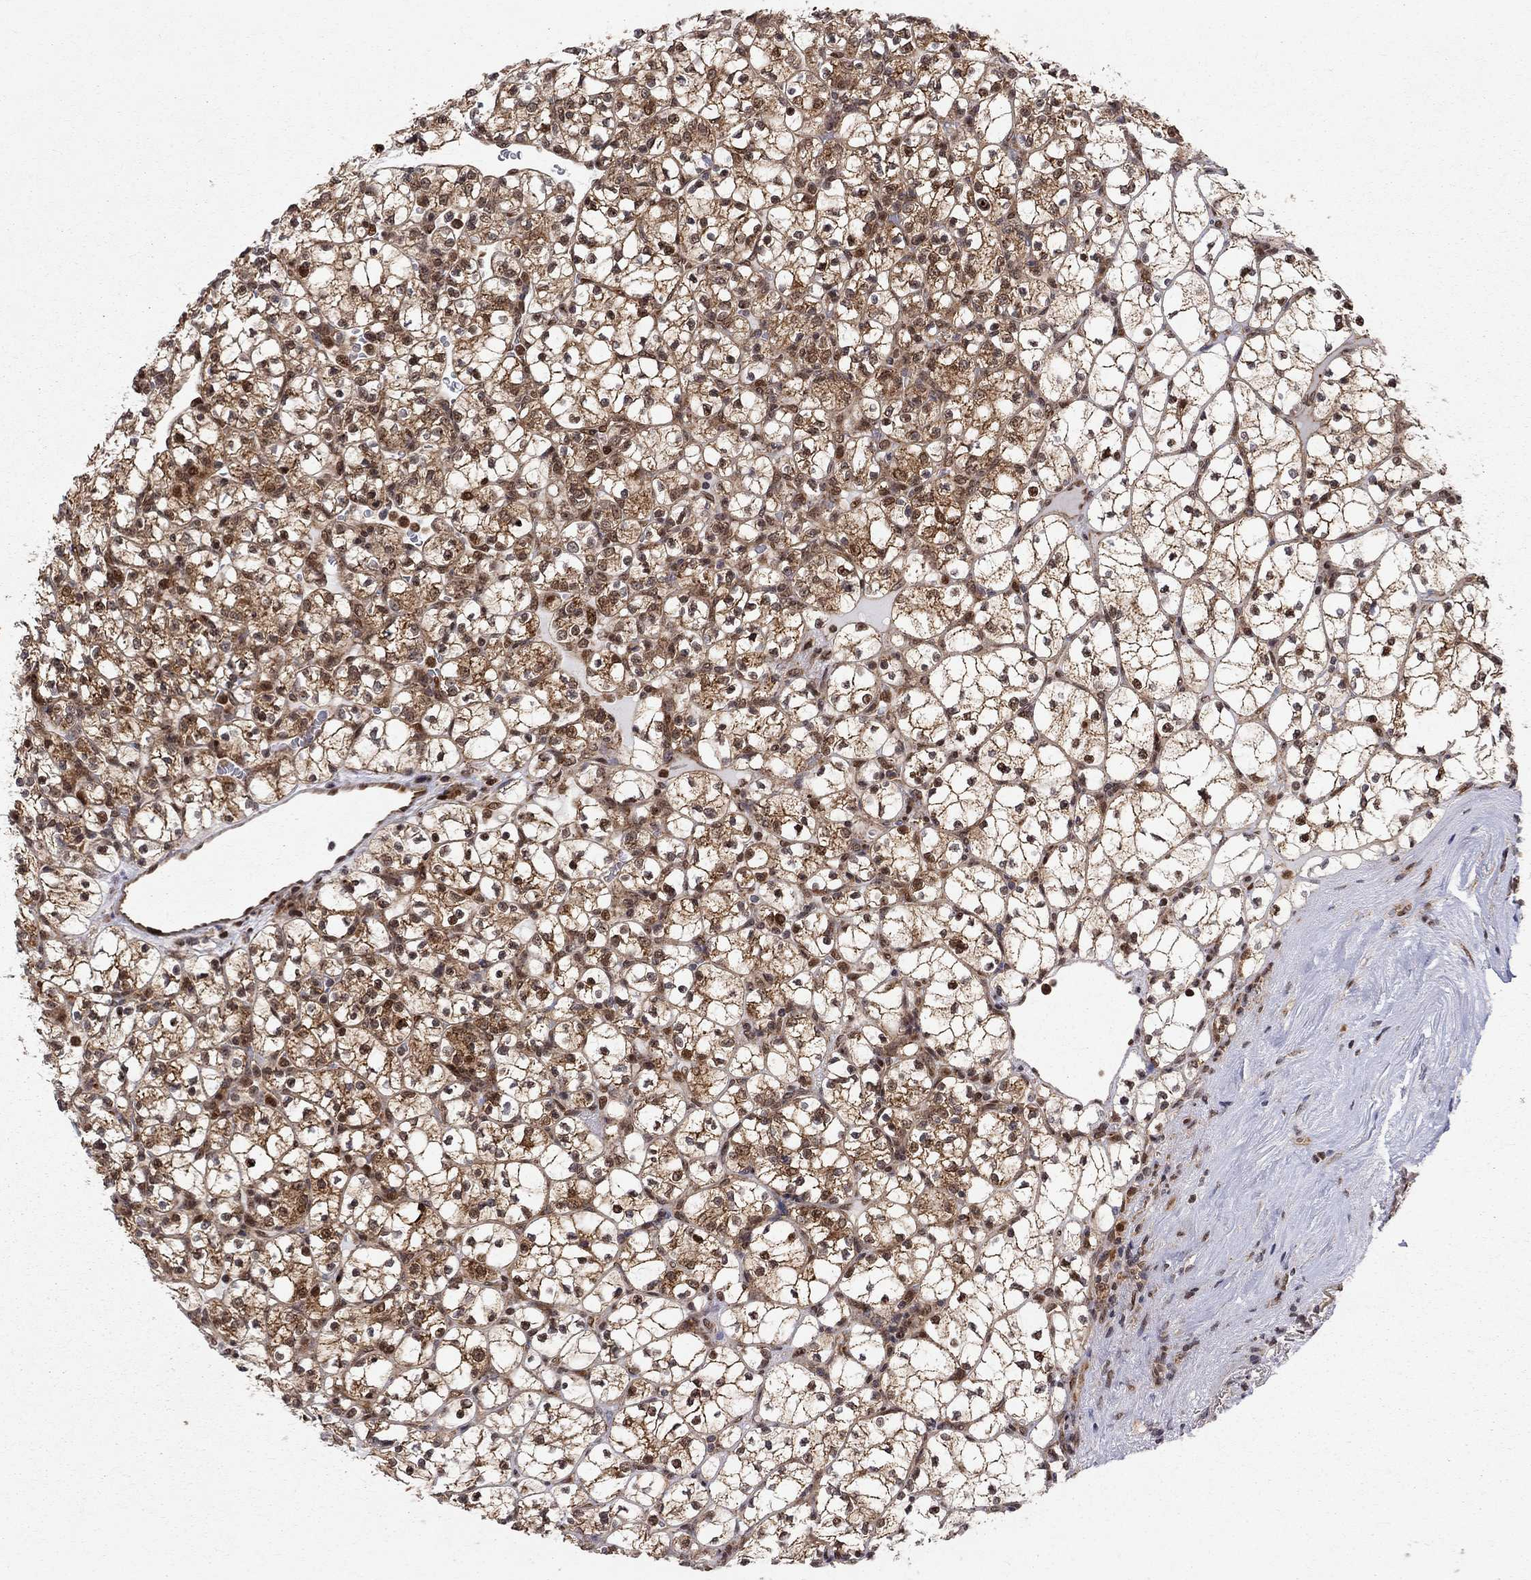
{"staining": {"intensity": "strong", "quantity": ">75%", "location": "cytoplasmic/membranous,nuclear"}, "tissue": "renal cancer", "cell_type": "Tumor cells", "image_type": "cancer", "snomed": [{"axis": "morphology", "description": "Adenocarcinoma, NOS"}, {"axis": "topography", "description": "Kidney"}], "caption": "Renal cancer stained for a protein (brown) reveals strong cytoplasmic/membranous and nuclear positive expression in approximately >75% of tumor cells.", "gene": "ELOB", "patient": {"sex": "female", "age": 89}}